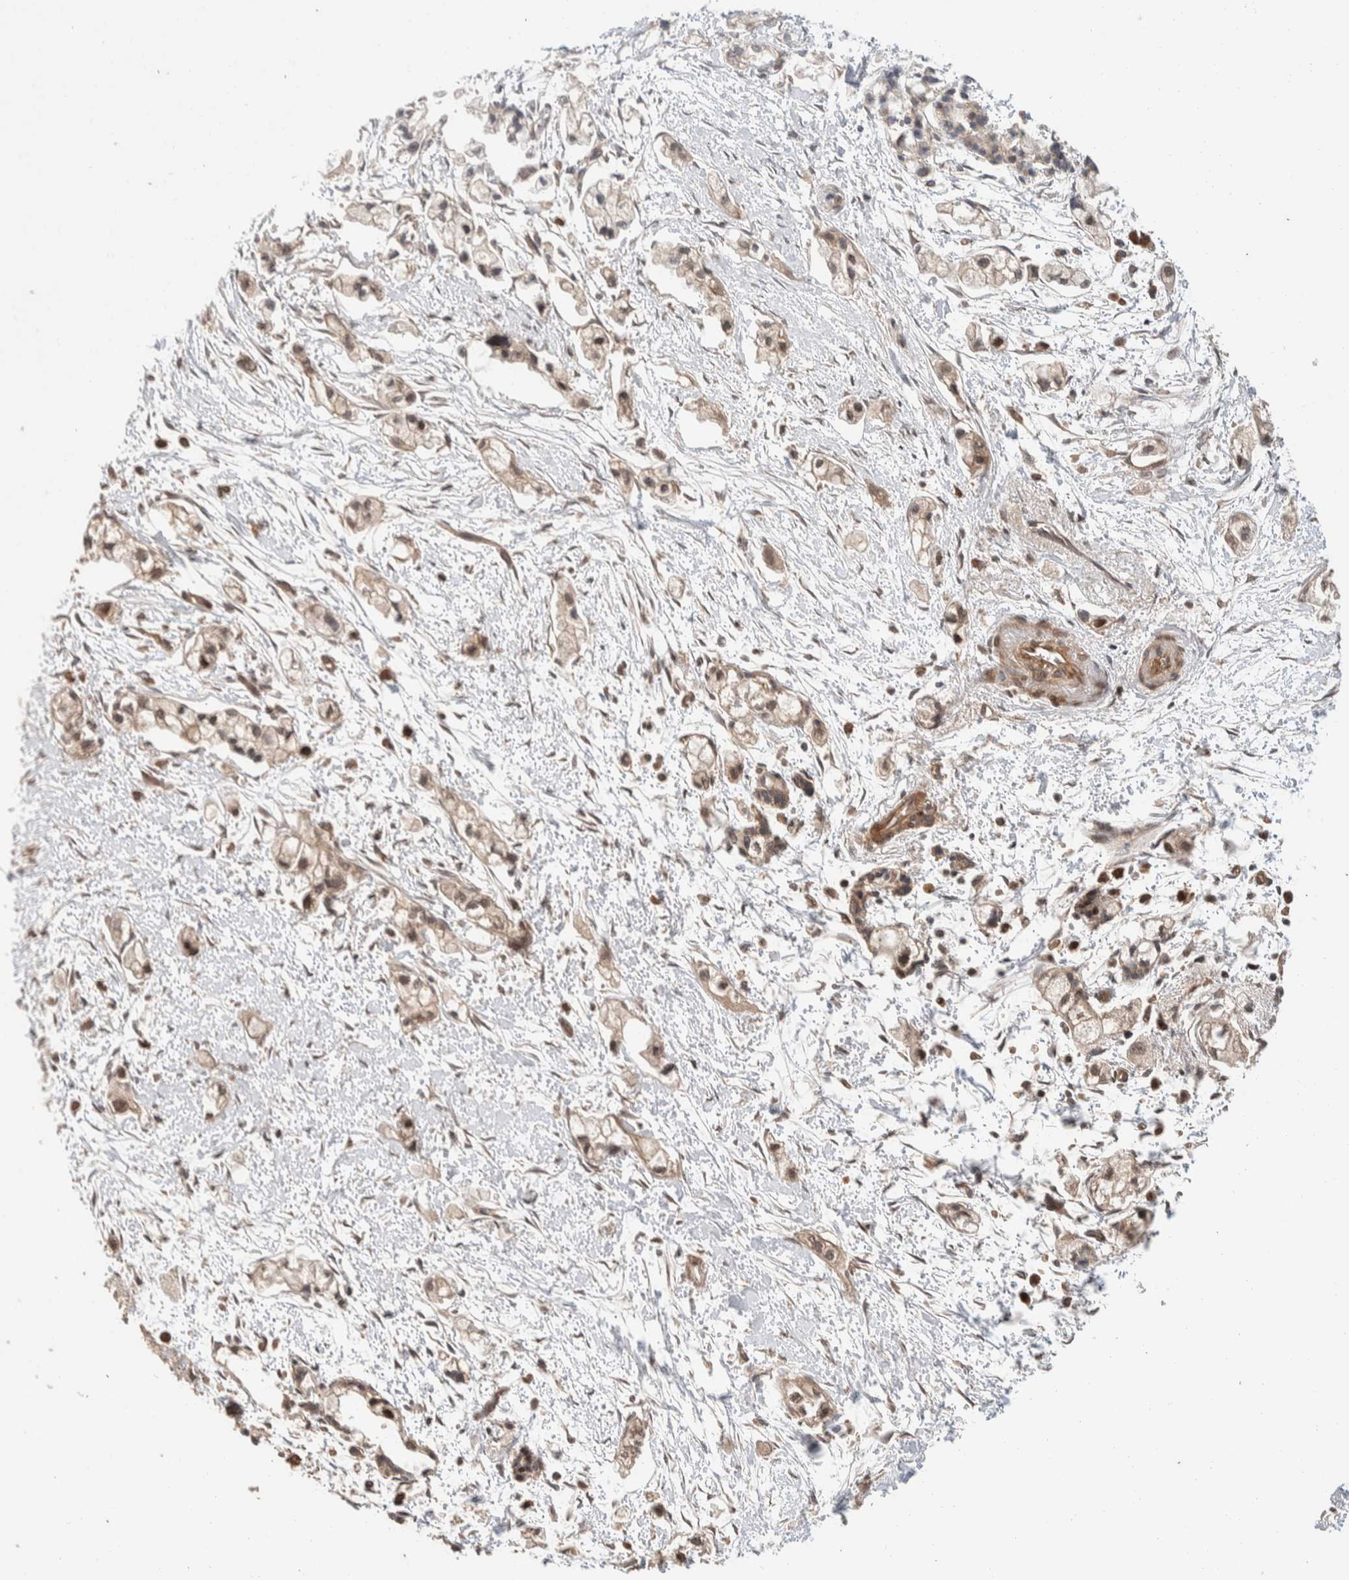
{"staining": {"intensity": "weak", "quantity": ">75%", "location": "cytoplasmic/membranous,nuclear"}, "tissue": "pancreatic cancer", "cell_type": "Tumor cells", "image_type": "cancer", "snomed": [{"axis": "morphology", "description": "Adenocarcinoma, NOS"}, {"axis": "topography", "description": "Pancreas"}], "caption": "IHC image of human pancreatic cancer (adenocarcinoma) stained for a protein (brown), which exhibits low levels of weak cytoplasmic/membranous and nuclear staining in approximately >75% of tumor cells.", "gene": "ERC1", "patient": {"sex": "male", "age": 74}}